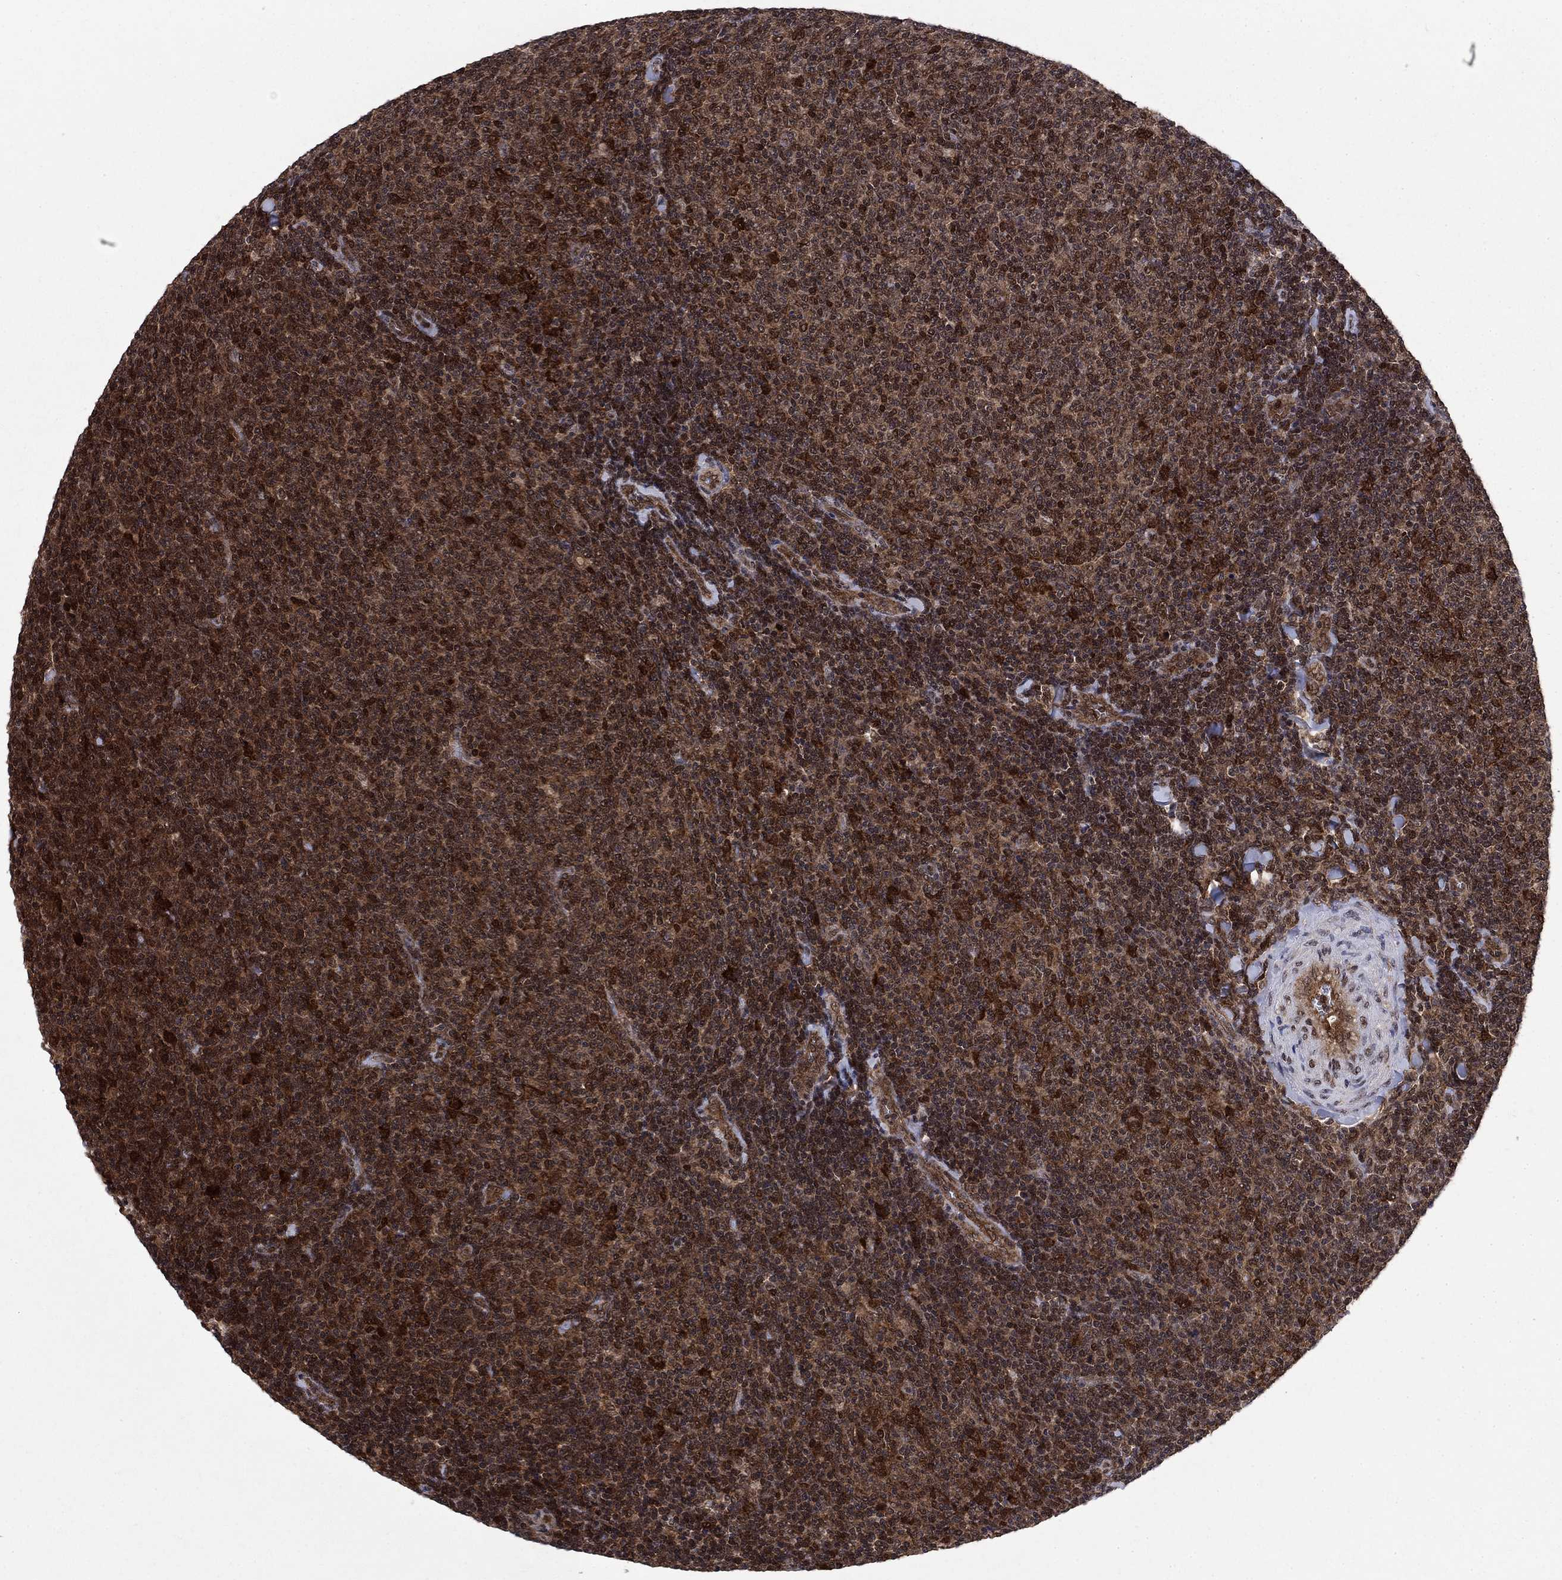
{"staining": {"intensity": "moderate", "quantity": ">75%", "location": "cytoplasmic/membranous,nuclear"}, "tissue": "lymphoma", "cell_type": "Tumor cells", "image_type": "cancer", "snomed": [{"axis": "morphology", "description": "Malignant lymphoma, non-Hodgkin's type, Low grade"}, {"axis": "topography", "description": "Lymph node"}], "caption": "Human malignant lymphoma, non-Hodgkin's type (low-grade) stained with a protein marker displays moderate staining in tumor cells.", "gene": "DNAJA1", "patient": {"sex": "male", "age": 52}}